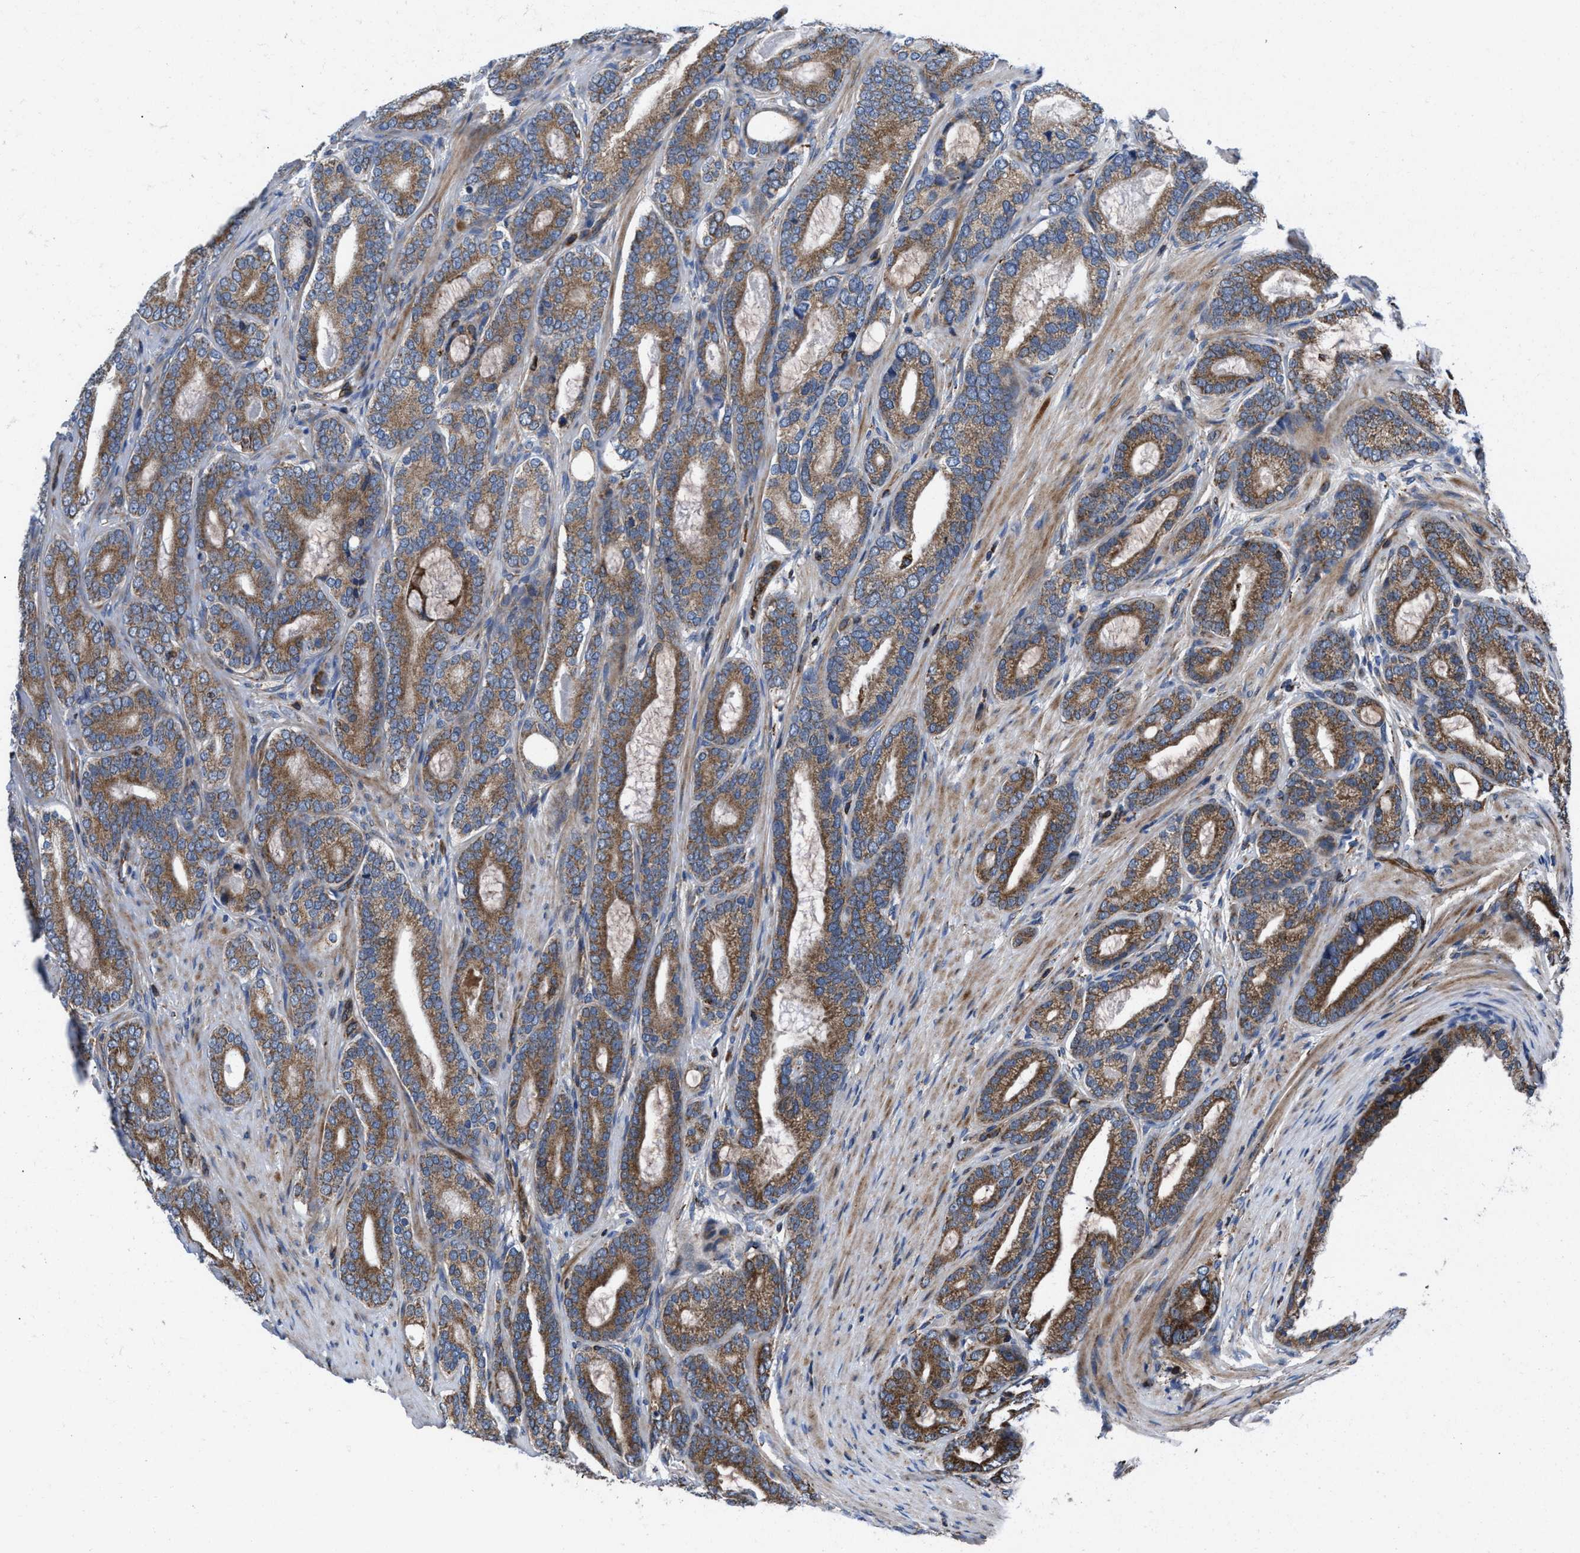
{"staining": {"intensity": "moderate", "quantity": ">75%", "location": "cytoplasmic/membranous"}, "tissue": "prostate cancer", "cell_type": "Tumor cells", "image_type": "cancer", "snomed": [{"axis": "morphology", "description": "Adenocarcinoma, High grade"}, {"axis": "topography", "description": "Prostate"}], "caption": "Immunohistochemical staining of human prostate adenocarcinoma (high-grade) displays medium levels of moderate cytoplasmic/membranous protein expression in about >75% of tumor cells. The staining is performed using DAB brown chromogen to label protein expression. The nuclei are counter-stained blue using hematoxylin.", "gene": "PRR15L", "patient": {"sex": "male", "age": 60}}